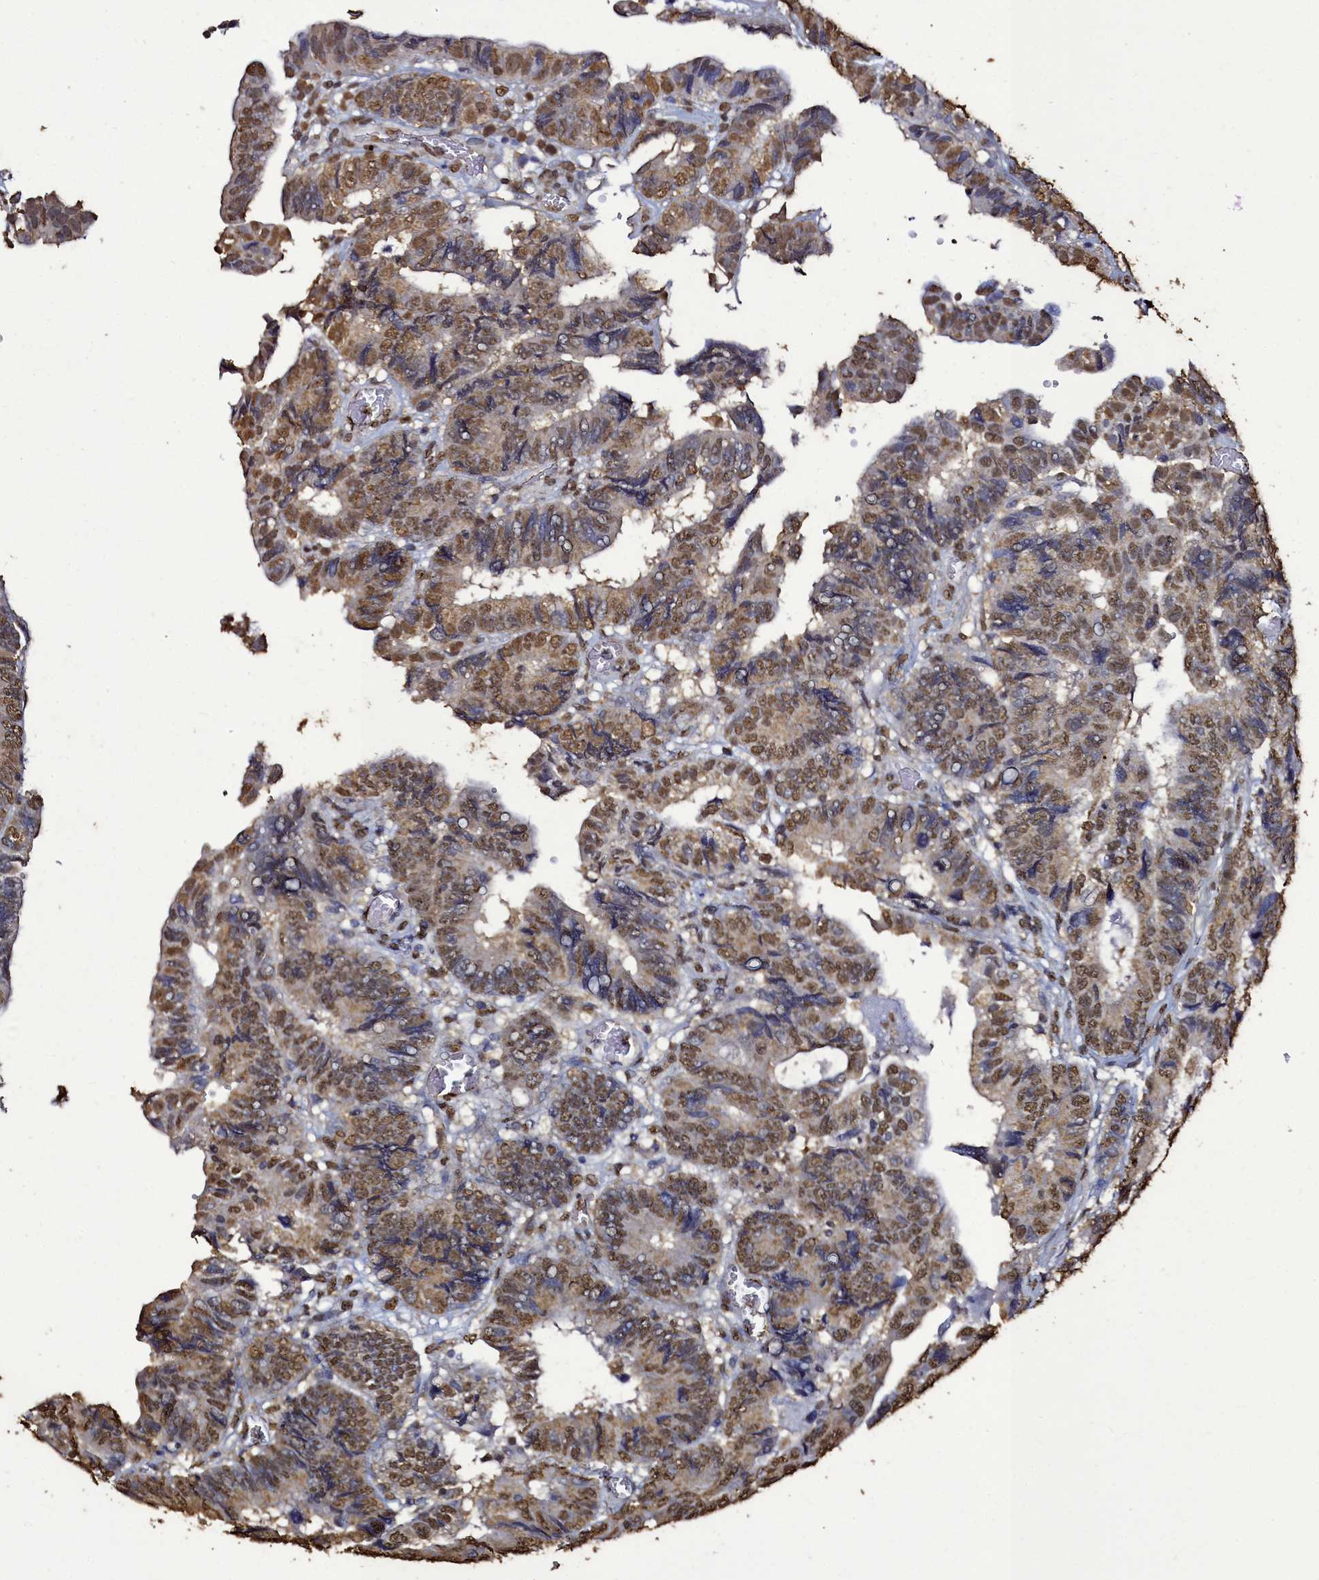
{"staining": {"intensity": "moderate", "quantity": ">75%", "location": "cytoplasmic/membranous,nuclear"}, "tissue": "colorectal cancer", "cell_type": "Tumor cells", "image_type": "cancer", "snomed": [{"axis": "morphology", "description": "Adenocarcinoma, NOS"}, {"axis": "topography", "description": "Colon"}], "caption": "This is an image of immunohistochemistry staining of colorectal cancer, which shows moderate expression in the cytoplasmic/membranous and nuclear of tumor cells.", "gene": "TRIP6", "patient": {"sex": "male", "age": 85}}